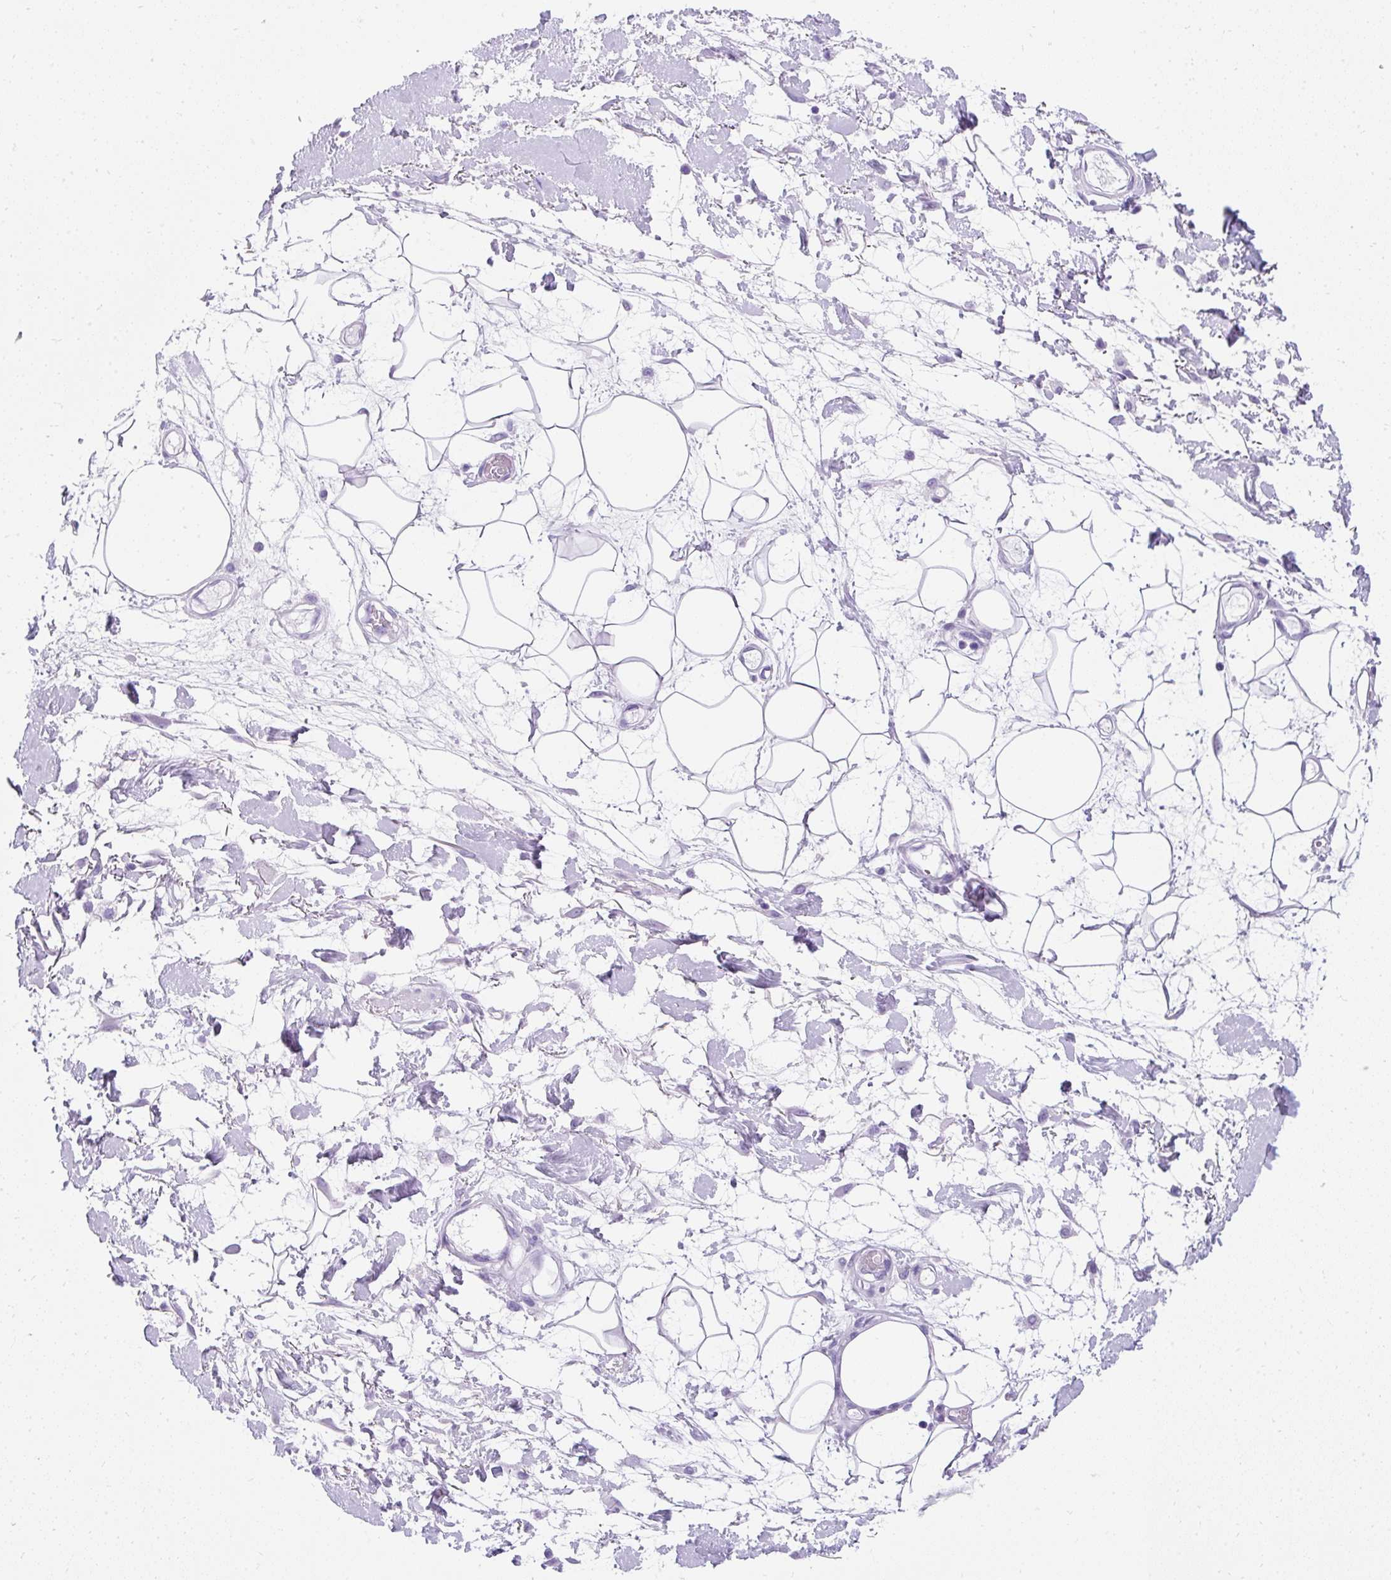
{"staining": {"intensity": "negative", "quantity": "none", "location": "none"}, "tissue": "adipose tissue", "cell_type": "Adipocytes", "image_type": "normal", "snomed": [{"axis": "morphology", "description": "Normal tissue, NOS"}, {"axis": "topography", "description": "Vulva"}, {"axis": "topography", "description": "Peripheral nerve tissue"}], "caption": "DAB (3,3'-diaminobenzidine) immunohistochemical staining of normal human adipose tissue shows no significant staining in adipocytes. (DAB (3,3'-diaminobenzidine) immunohistochemistry (IHC), high magnification).", "gene": "PVALB", "patient": {"sex": "female", "age": 68}}